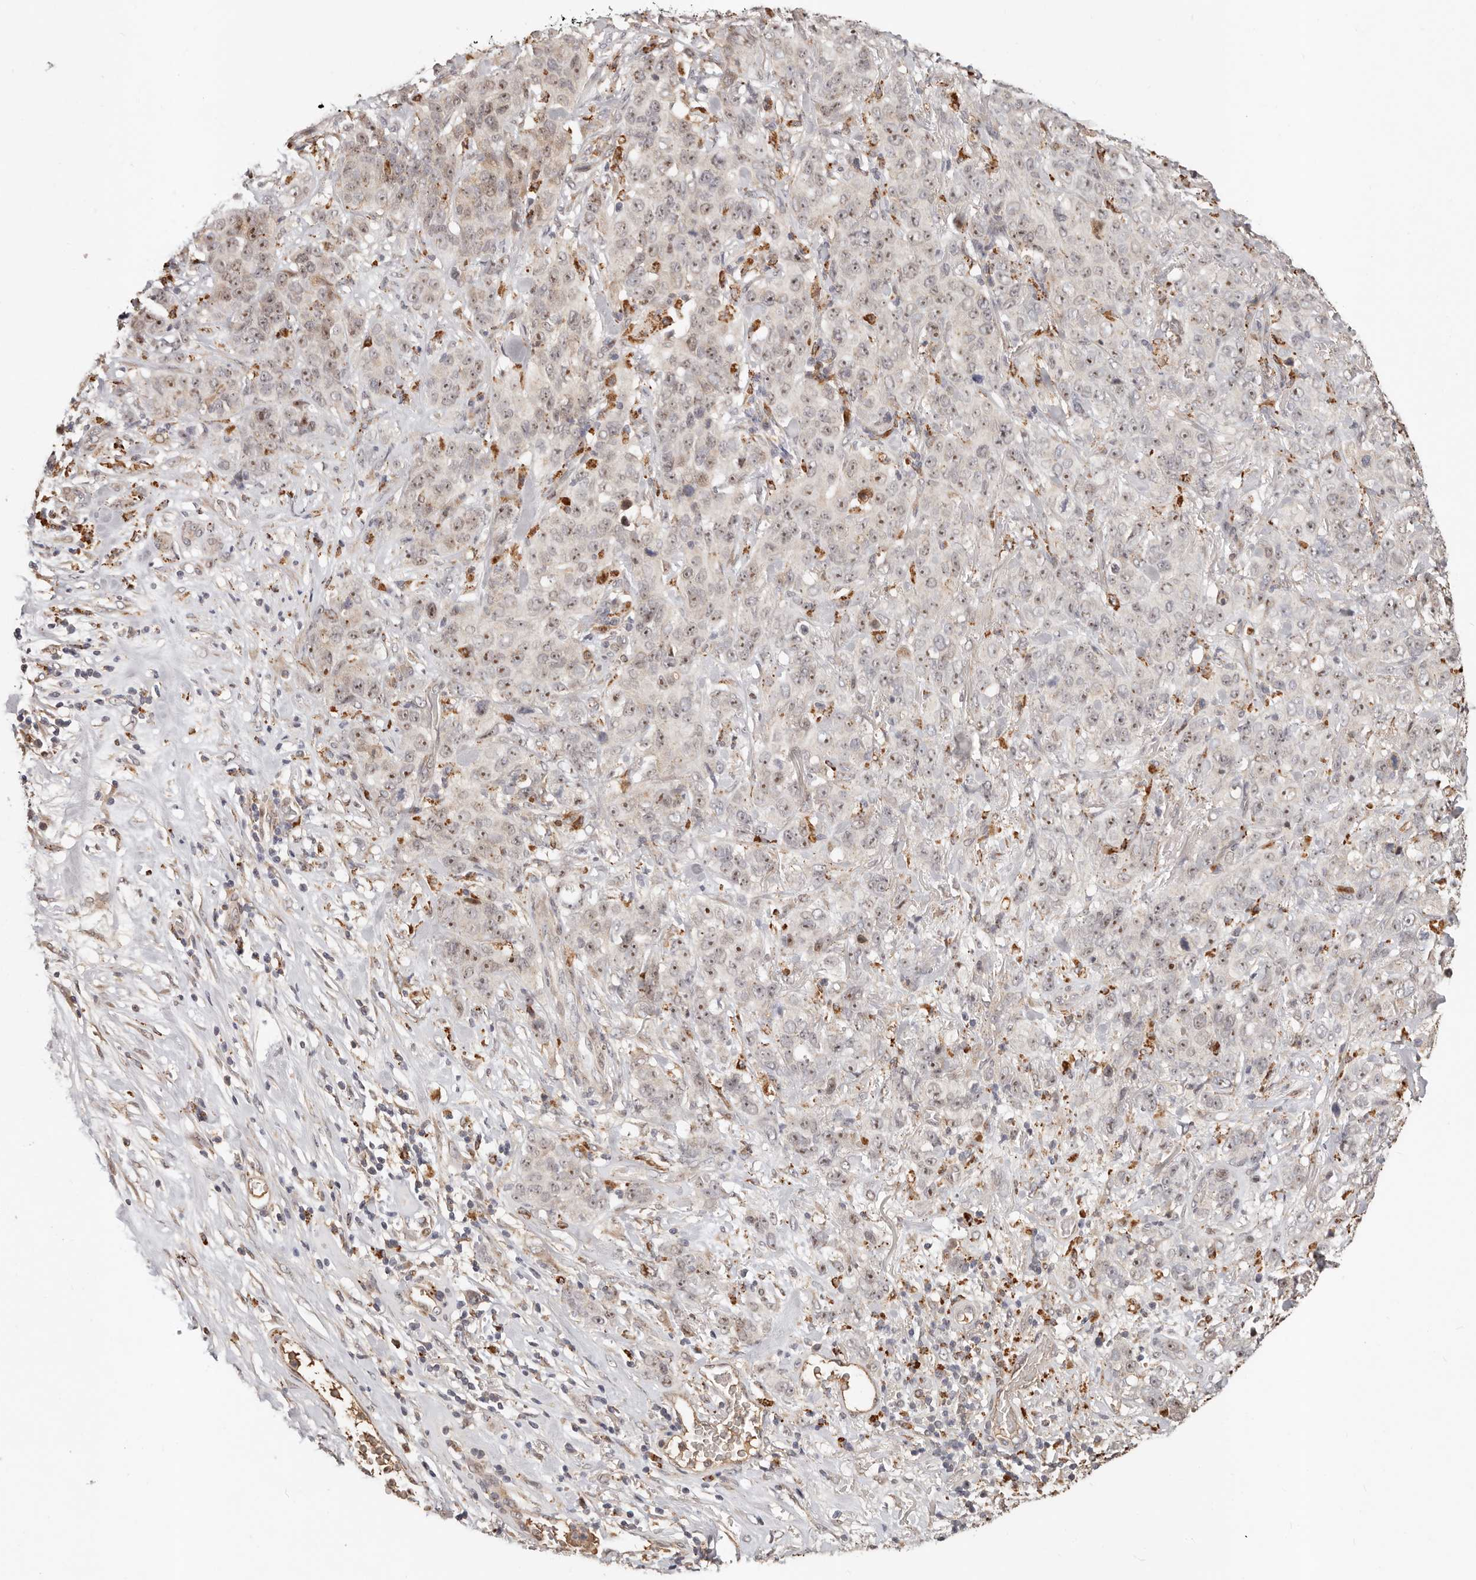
{"staining": {"intensity": "moderate", "quantity": "25%-75%", "location": "nuclear"}, "tissue": "stomach cancer", "cell_type": "Tumor cells", "image_type": "cancer", "snomed": [{"axis": "morphology", "description": "Adenocarcinoma, NOS"}, {"axis": "topography", "description": "Stomach"}], "caption": "There is medium levels of moderate nuclear positivity in tumor cells of stomach cancer (adenocarcinoma), as demonstrated by immunohistochemical staining (brown color).", "gene": "ZRANB1", "patient": {"sex": "male", "age": 48}}